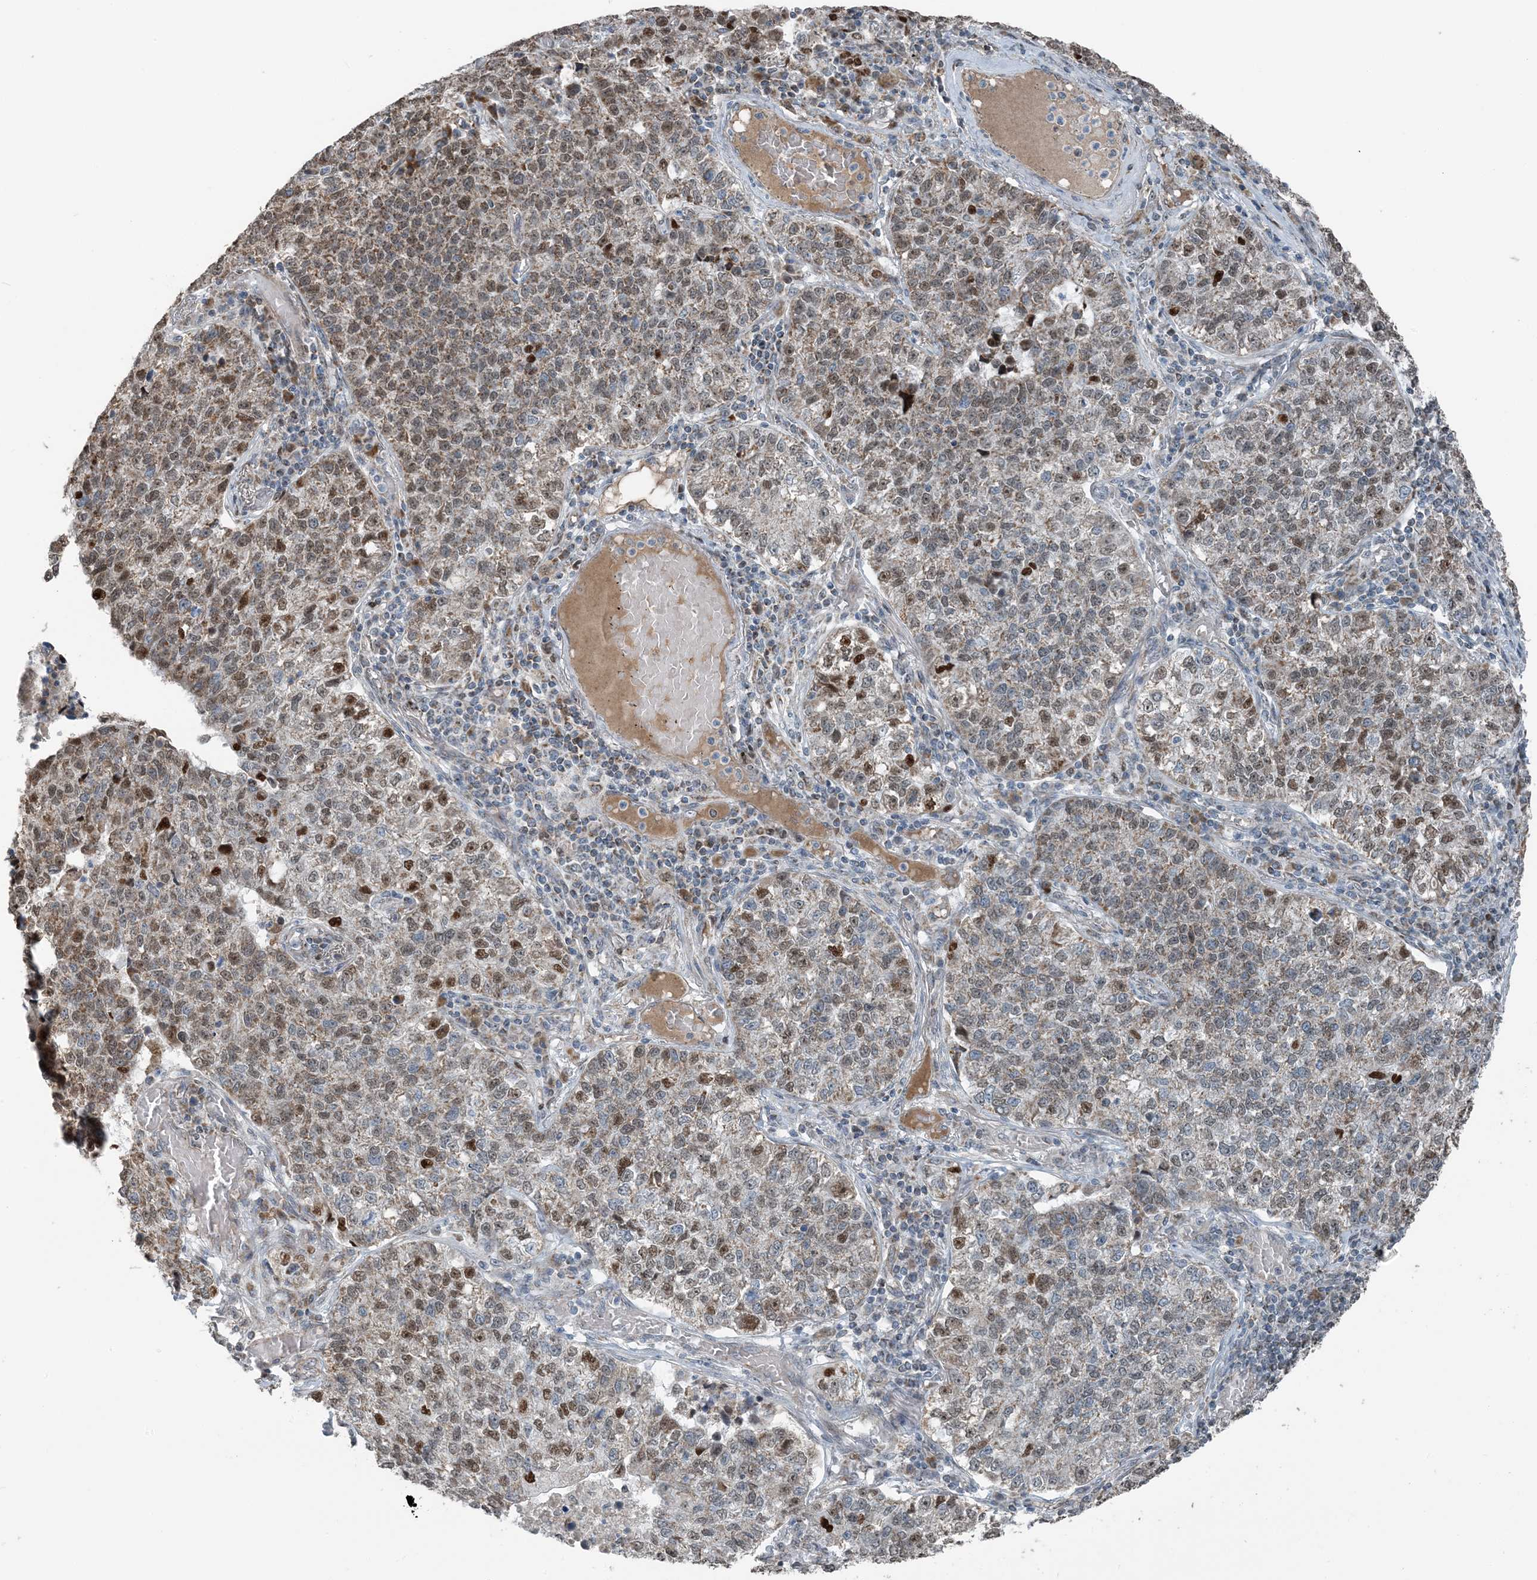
{"staining": {"intensity": "moderate", "quantity": "25%-75%", "location": "cytoplasmic/membranous,nuclear"}, "tissue": "lung cancer", "cell_type": "Tumor cells", "image_type": "cancer", "snomed": [{"axis": "morphology", "description": "Adenocarcinoma, NOS"}, {"axis": "topography", "description": "Lung"}], "caption": "IHC micrograph of human lung cancer stained for a protein (brown), which reveals medium levels of moderate cytoplasmic/membranous and nuclear positivity in about 25%-75% of tumor cells.", "gene": "PILRB", "patient": {"sex": "male", "age": 49}}